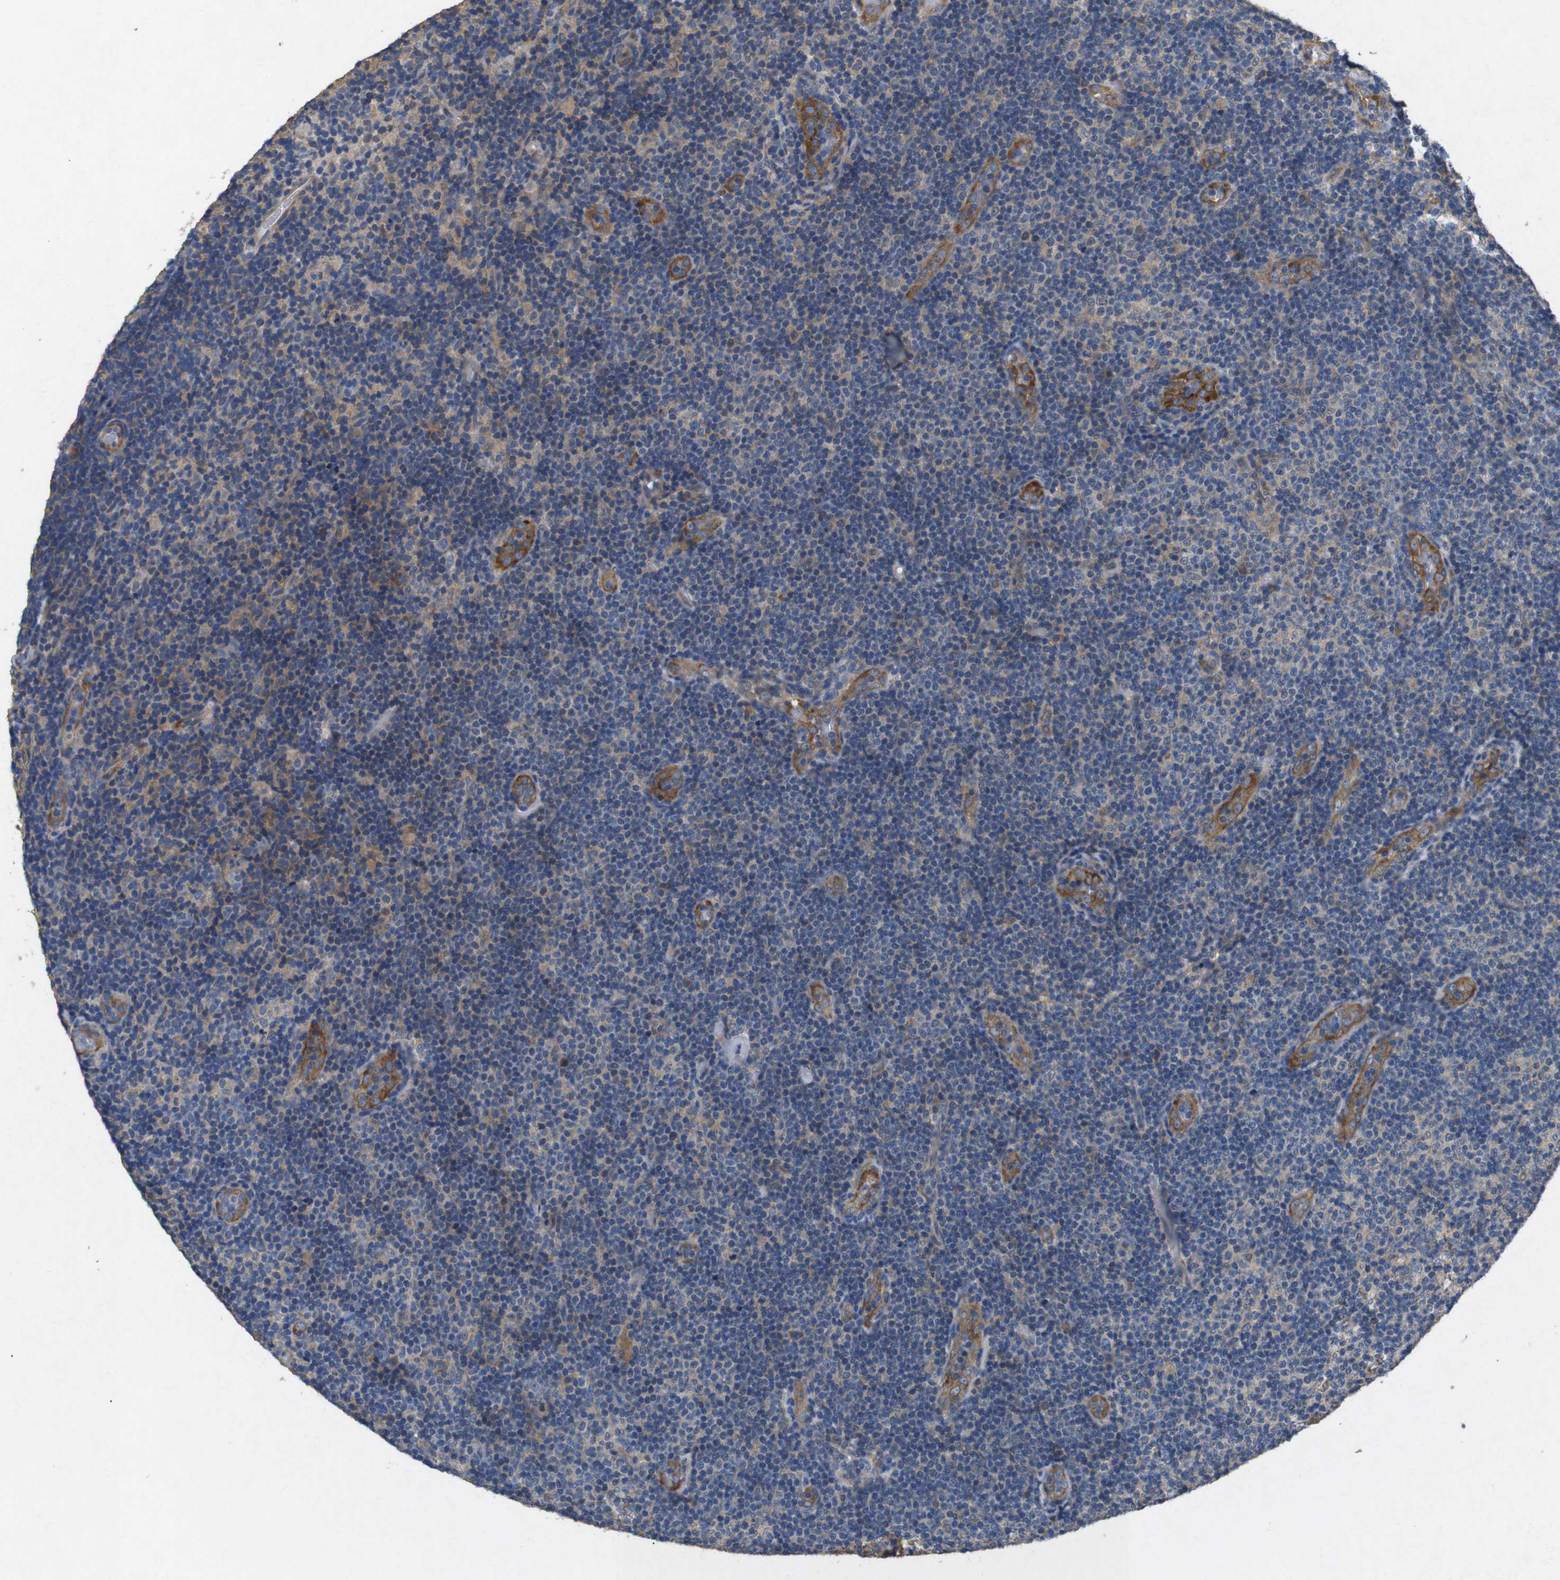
{"staining": {"intensity": "moderate", "quantity": ">75%", "location": "cytoplasmic/membranous"}, "tissue": "lymphoma", "cell_type": "Tumor cells", "image_type": "cancer", "snomed": [{"axis": "morphology", "description": "Malignant lymphoma, non-Hodgkin's type, Low grade"}, {"axis": "topography", "description": "Lymph node"}], "caption": "Immunohistochemistry (DAB) staining of human lymphoma demonstrates moderate cytoplasmic/membranous protein staining in about >75% of tumor cells.", "gene": "BNIP3", "patient": {"sex": "male", "age": 83}}